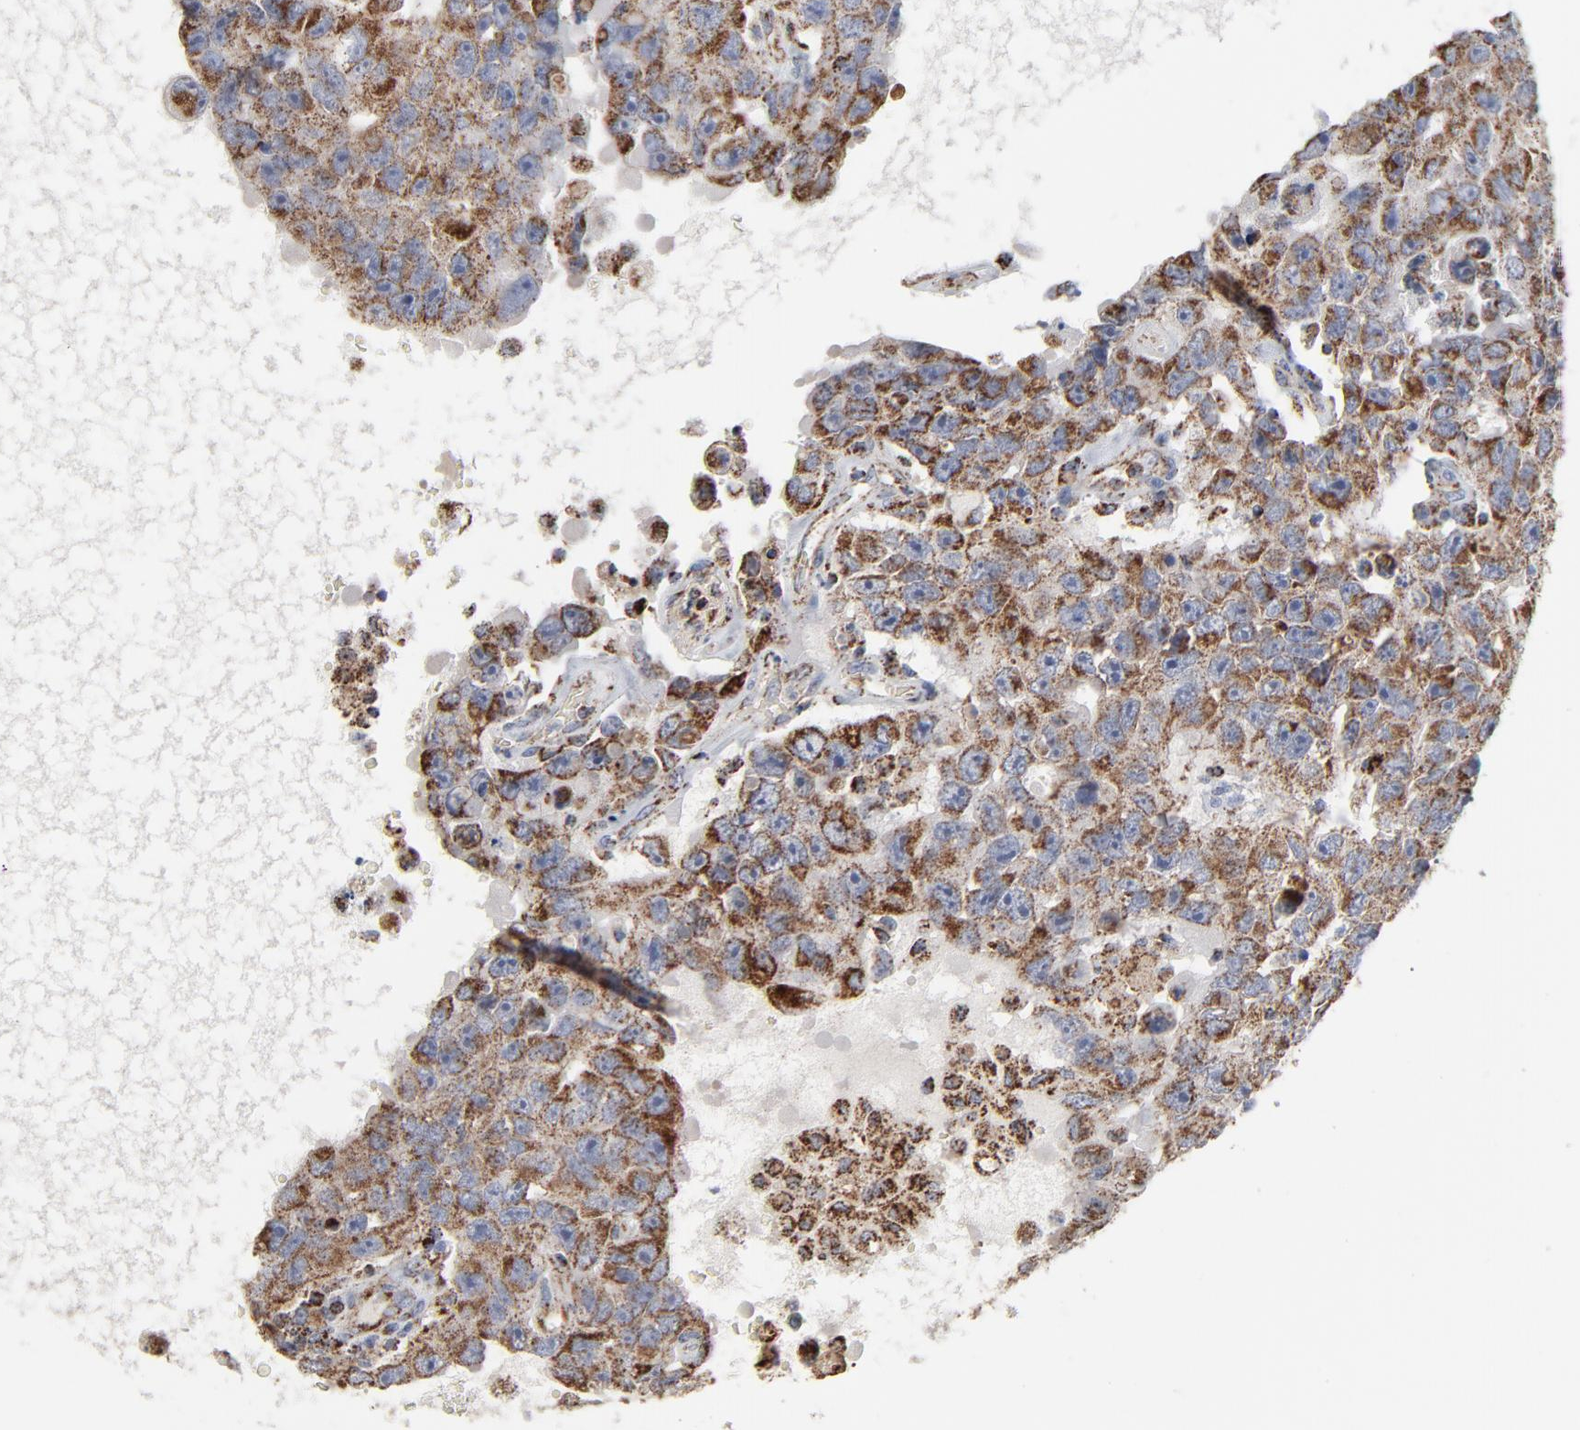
{"staining": {"intensity": "strong", "quantity": ">75%", "location": "cytoplasmic/membranous"}, "tissue": "testis cancer", "cell_type": "Tumor cells", "image_type": "cancer", "snomed": [{"axis": "morphology", "description": "Carcinoma, Embryonal, NOS"}, {"axis": "topography", "description": "Testis"}], "caption": "DAB (3,3'-diaminobenzidine) immunohistochemical staining of human testis cancer displays strong cytoplasmic/membranous protein expression in about >75% of tumor cells. The staining was performed using DAB (3,3'-diaminobenzidine) to visualize the protein expression in brown, while the nuclei were stained in blue with hematoxylin (Magnification: 20x).", "gene": "UQCRC1", "patient": {"sex": "male", "age": 26}}